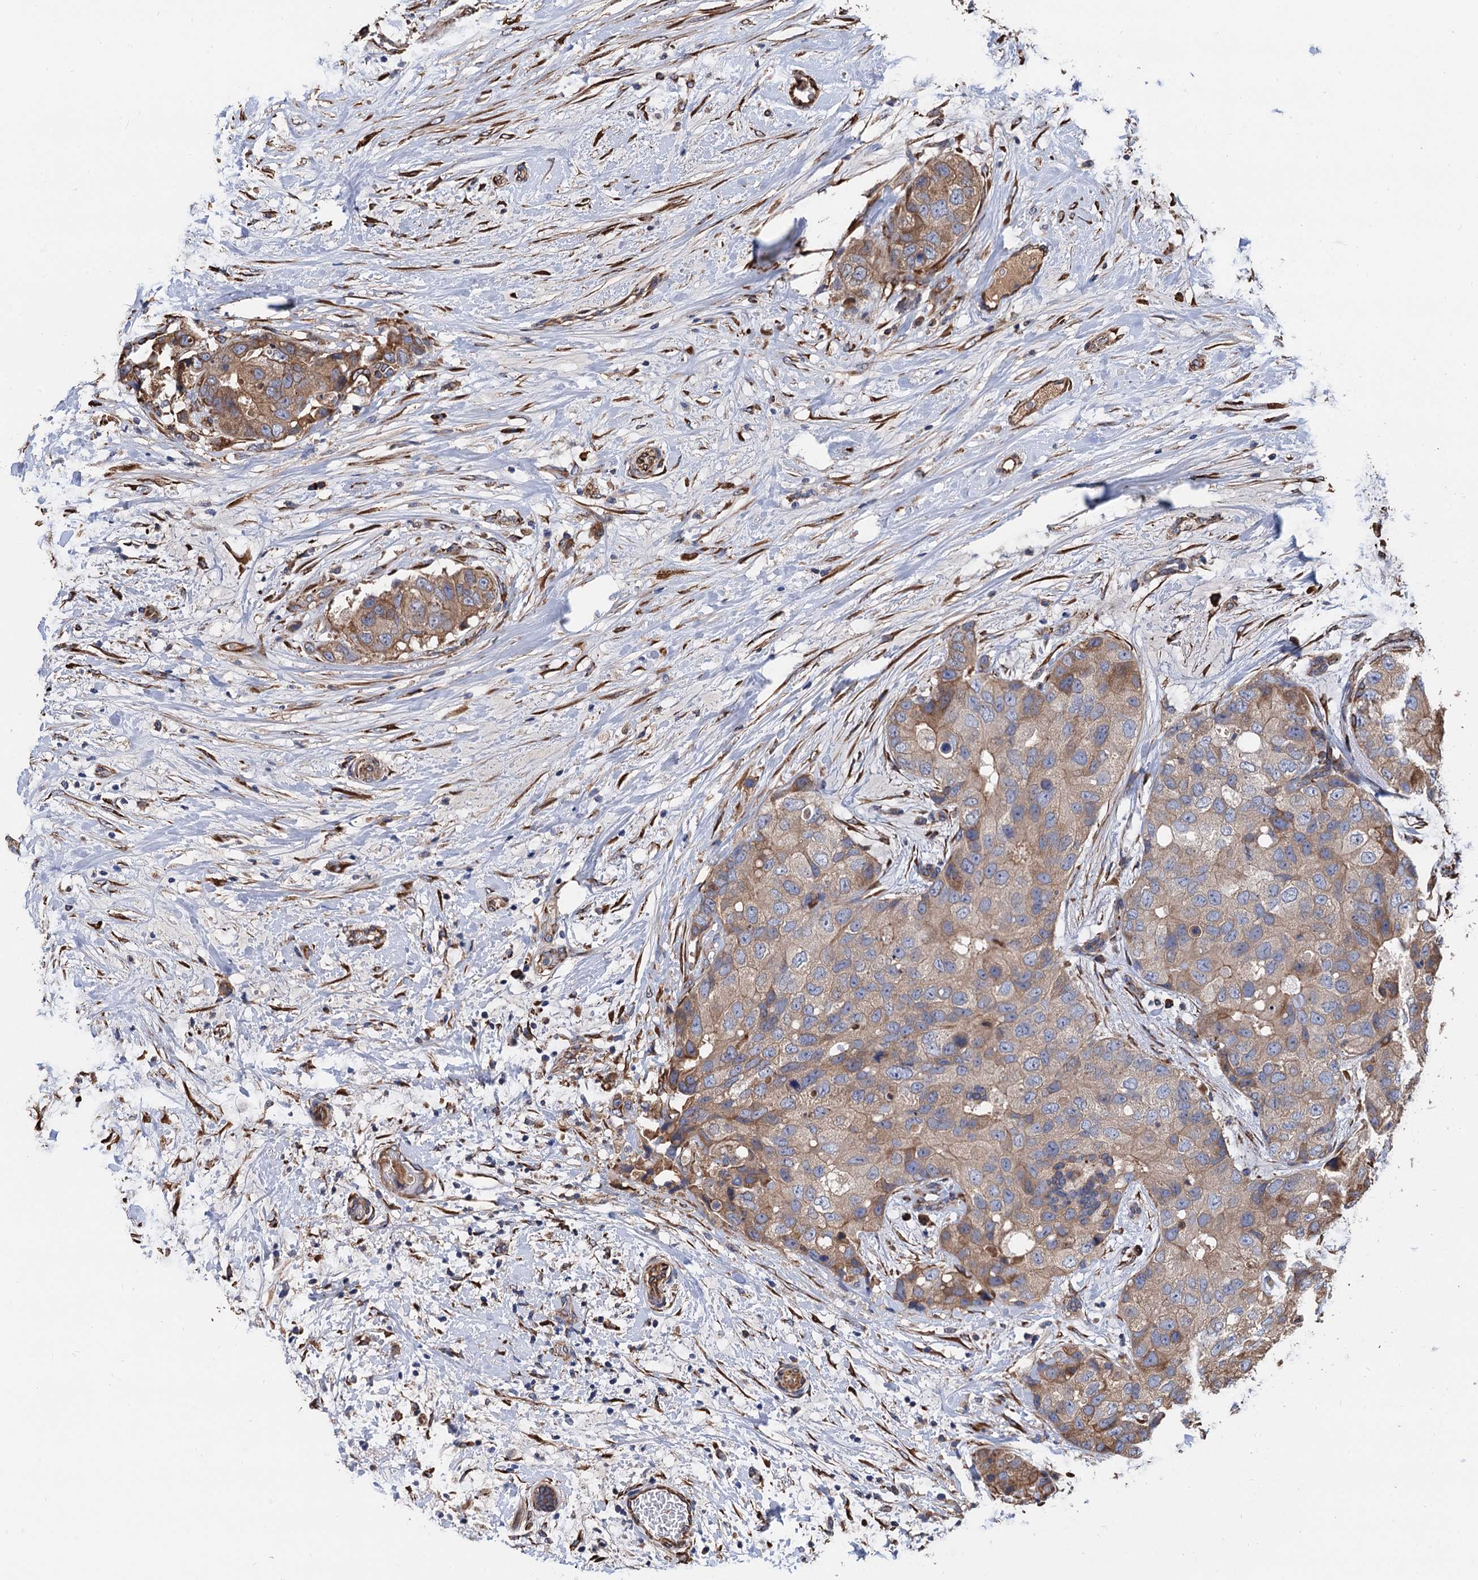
{"staining": {"intensity": "weak", "quantity": ">75%", "location": "cytoplasmic/membranous"}, "tissue": "breast cancer", "cell_type": "Tumor cells", "image_type": "cancer", "snomed": [{"axis": "morphology", "description": "Duct carcinoma"}, {"axis": "topography", "description": "Breast"}], "caption": "Brown immunohistochemical staining in breast cancer demonstrates weak cytoplasmic/membranous staining in approximately >75% of tumor cells.", "gene": "CNNM1", "patient": {"sex": "female", "age": 62}}